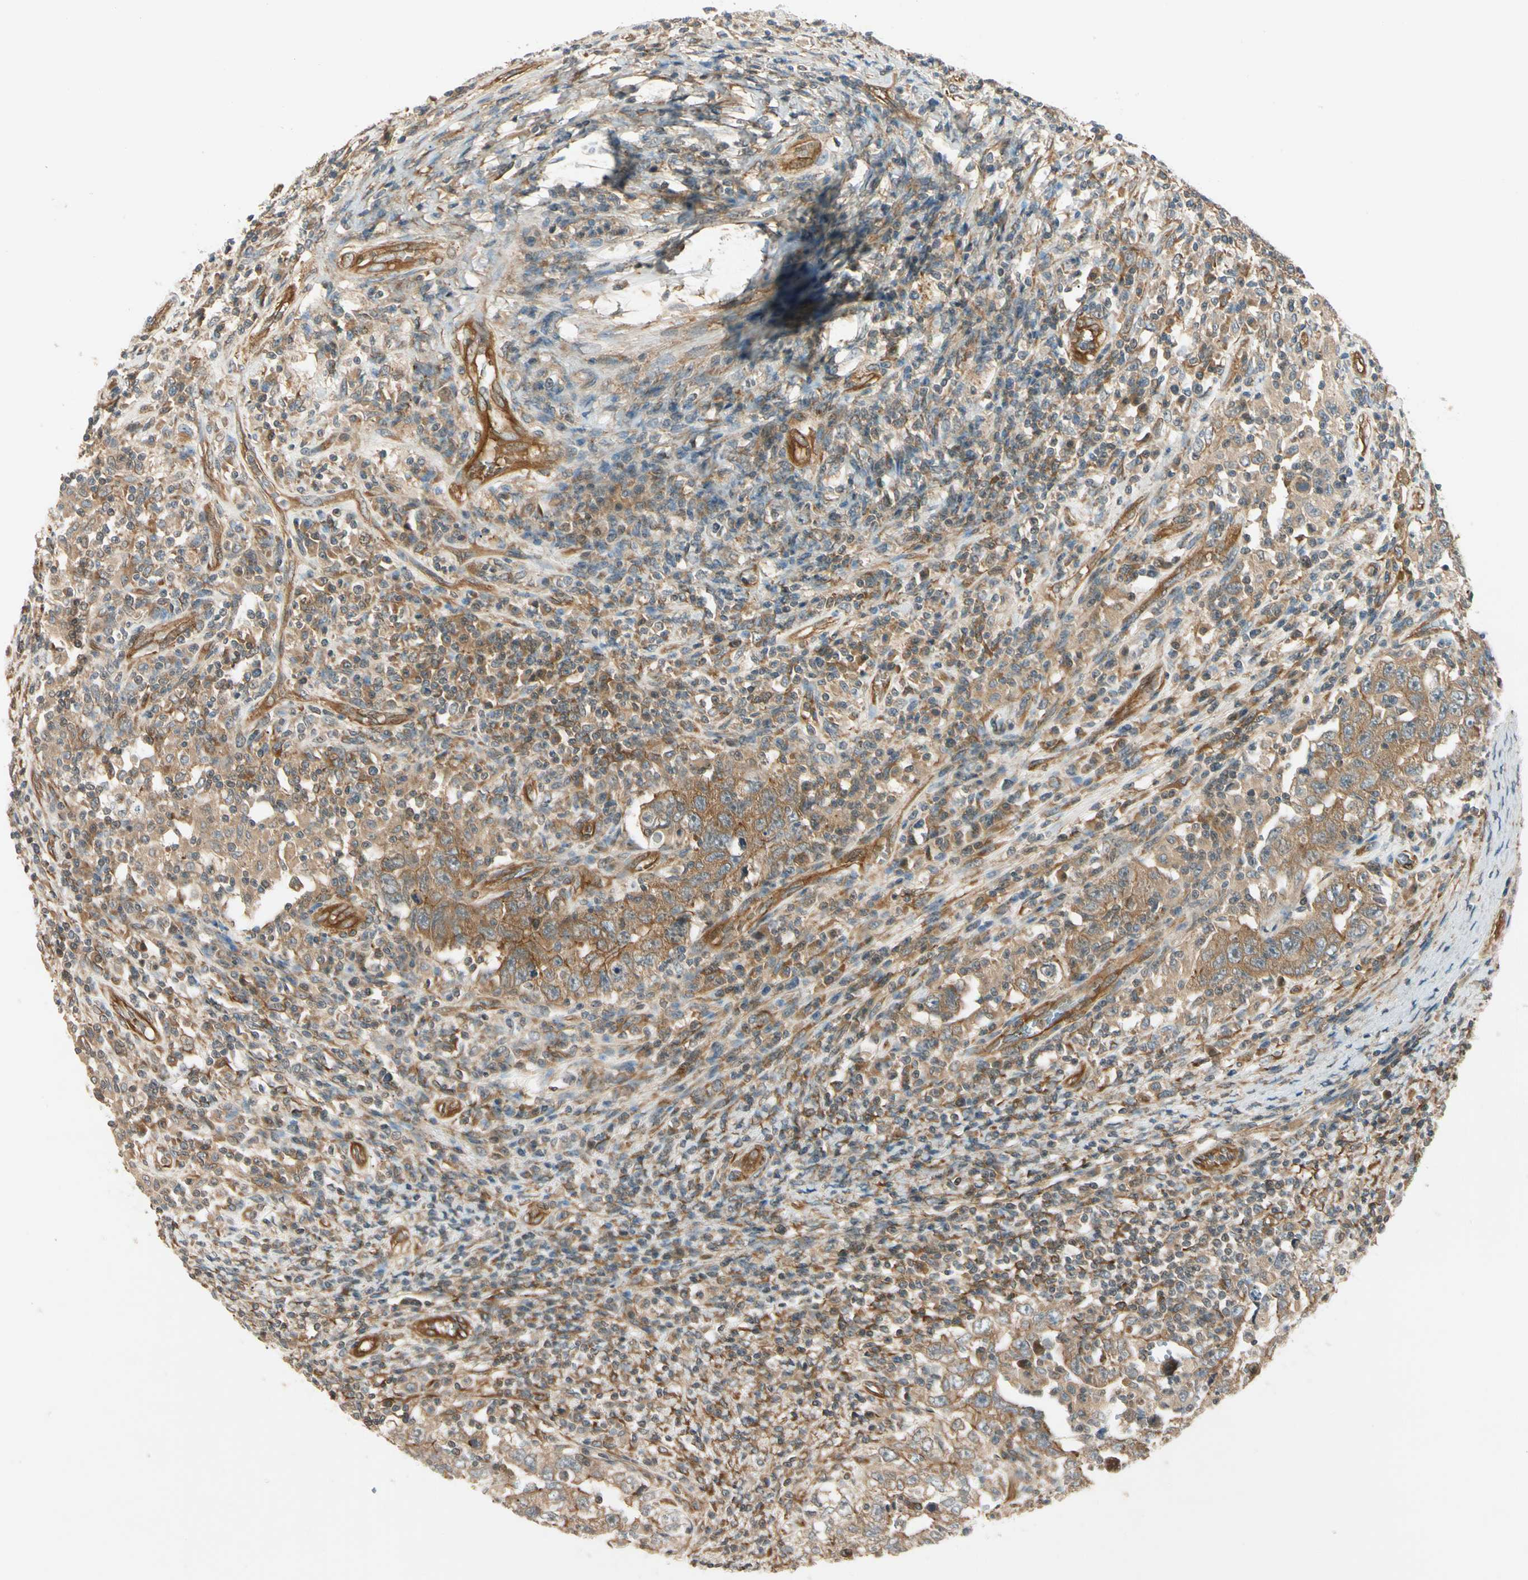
{"staining": {"intensity": "weak", "quantity": ">75%", "location": "cytoplasmic/membranous"}, "tissue": "testis cancer", "cell_type": "Tumor cells", "image_type": "cancer", "snomed": [{"axis": "morphology", "description": "Carcinoma, Embryonal, NOS"}, {"axis": "topography", "description": "Testis"}], "caption": "Weak cytoplasmic/membranous expression is present in approximately >75% of tumor cells in testis cancer (embryonal carcinoma). (DAB (3,3'-diaminobenzidine) IHC, brown staining for protein, blue staining for nuclei).", "gene": "ROCK2", "patient": {"sex": "male", "age": 26}}